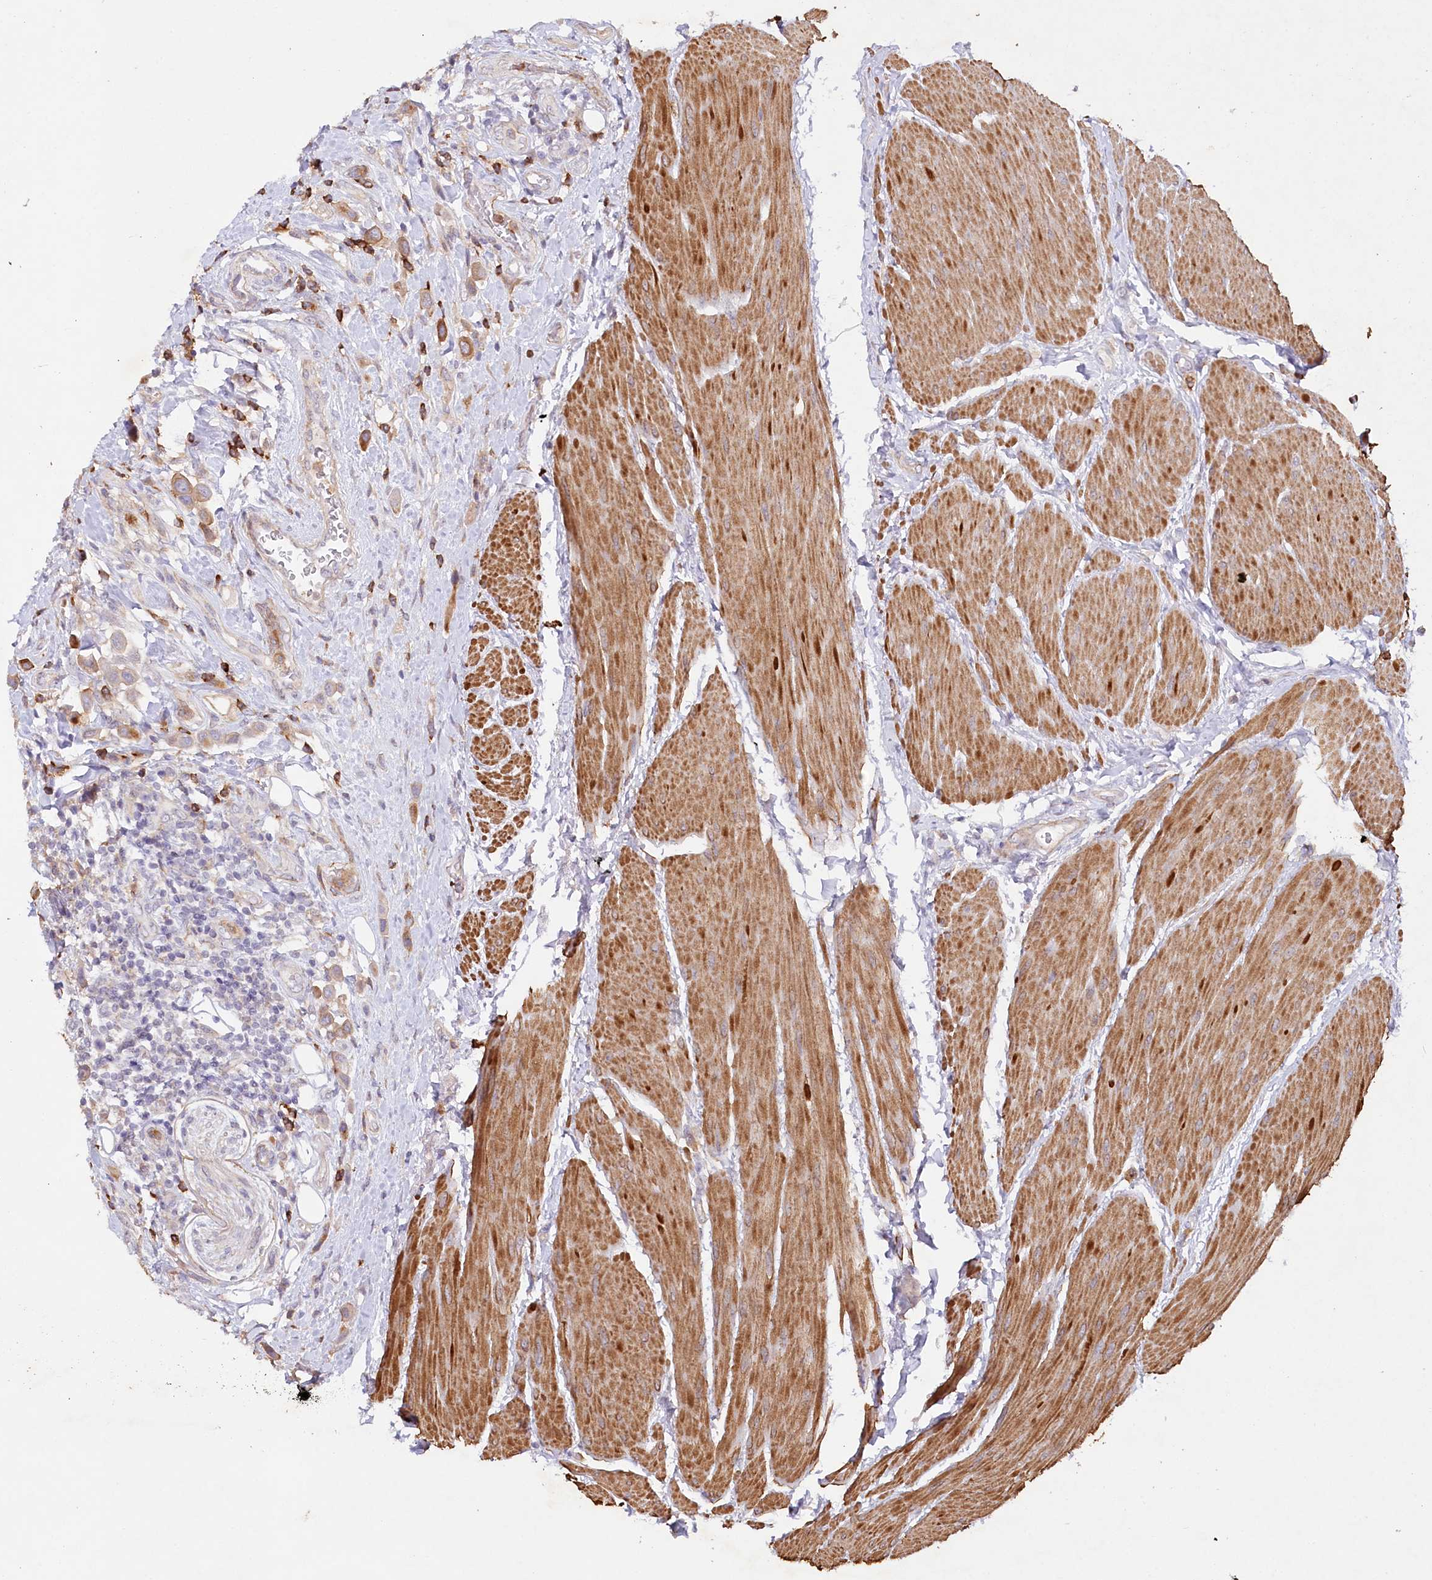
{"staining": {"intensity": "weak", "quantity": ">75%", "location": "cytoplasmic/membranous"}, "tissue": "urothelial cancer", "cell_type": "Tumor cells", "image_type": "cancer", "snomed": [{"axis": "morphology", "description": "Urothelial carcinoma, High grade"}, {"axis": "topography", "description": "Urinary bladder"}], "caption": "A histopathology image of high-grade urothelial carcinoma stained for a protein demonstrates weak cytoplasmic/membranous brown staining in tumor cells.", "gene": "ALDH3B1", "patient": {"sex": "male", "age": 50}}